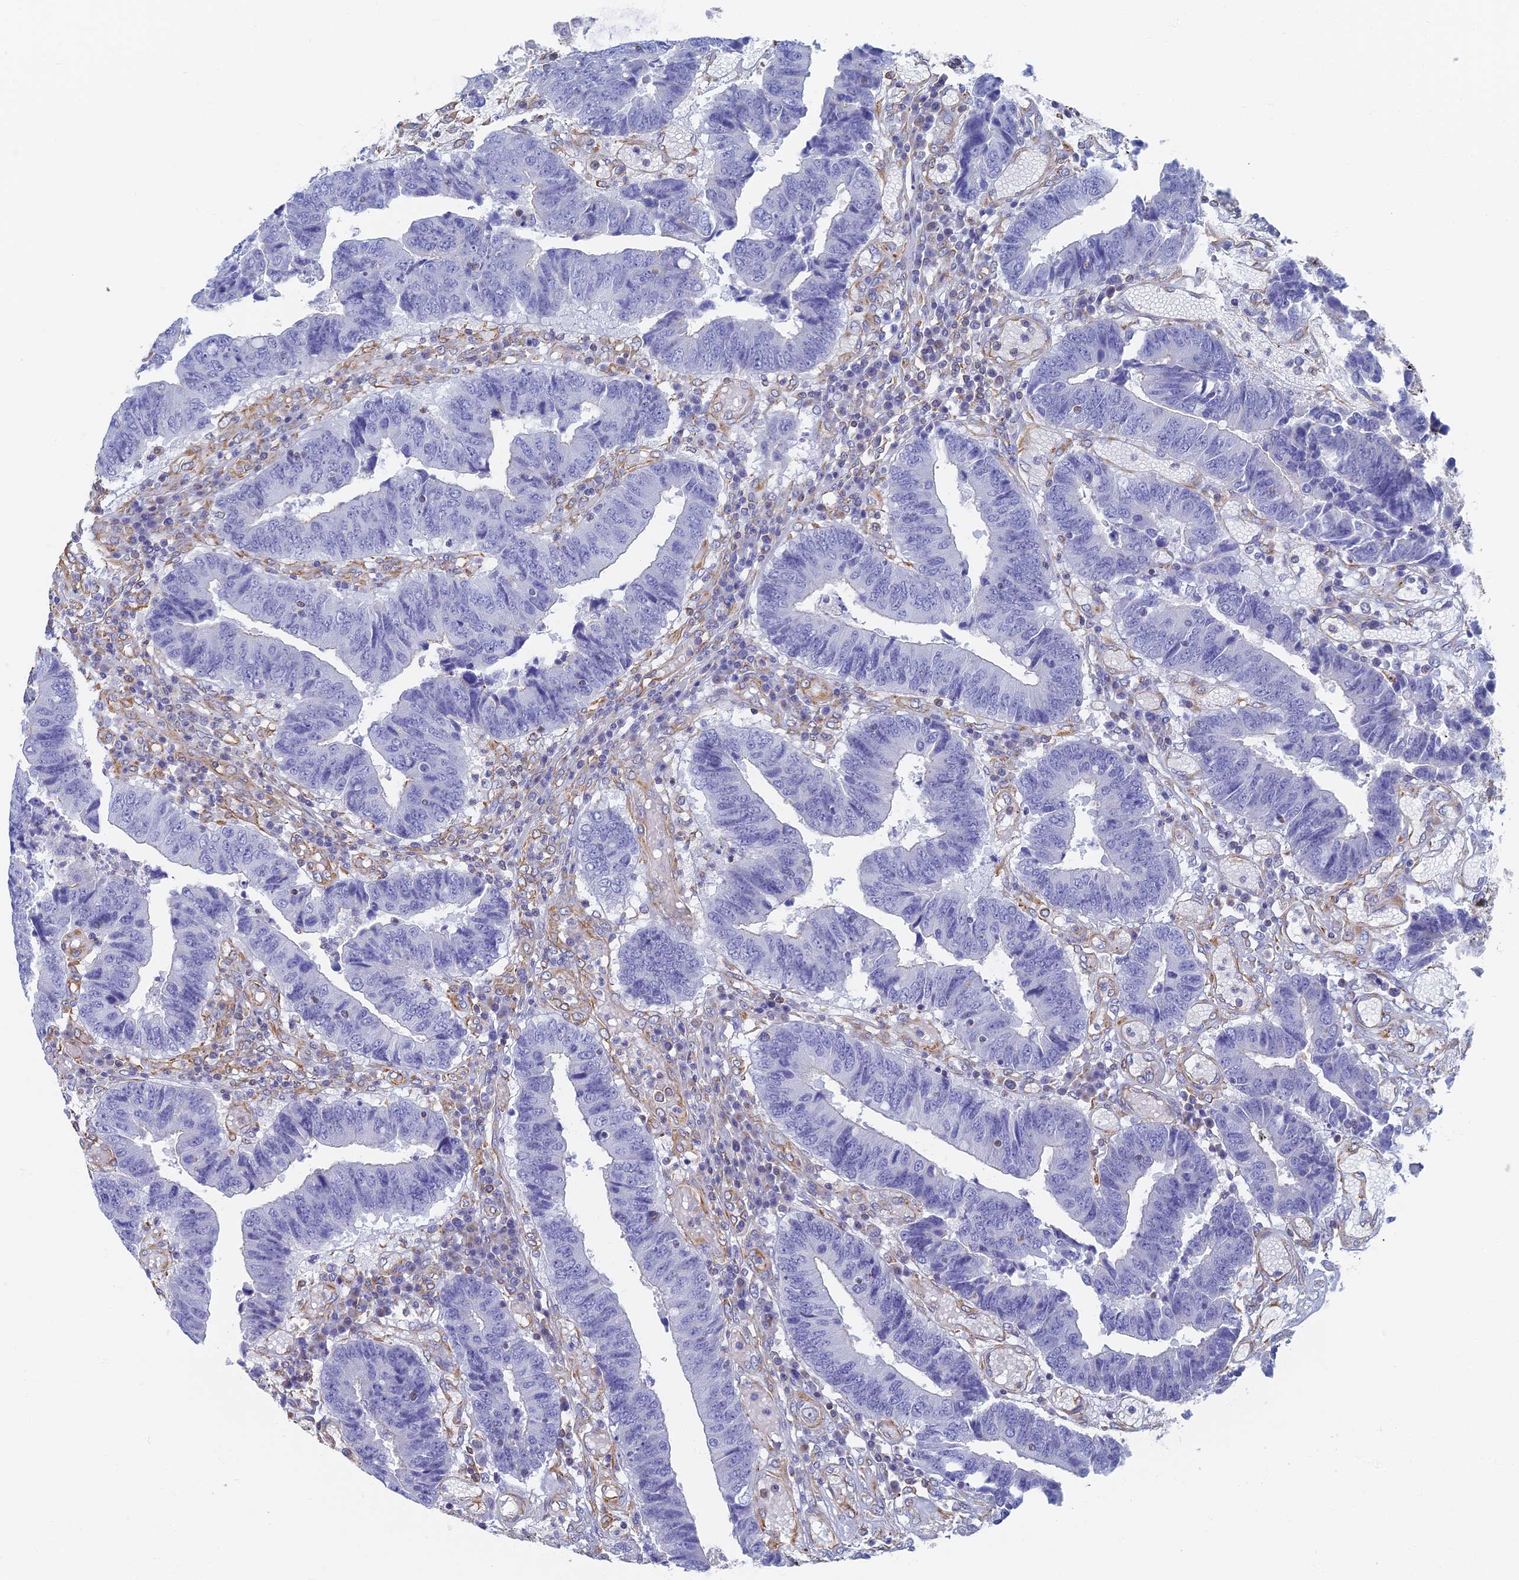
{"staining": {"intensity": "negative", "quantity": "none", "location": "none"}, "tissue": "colorectal cancer", "cell_type": "Tumor cells", "image_type": "cancer", "snomed": [{"axis": "morphology", "description": "Adenocarcinoma, NOS"}, {"axis": "topography", "description": "Rectum"}], "caption": "DAB immunohistochemical staining of colorectal cancer (adenocarcinoma) exhibits no significant positivity in tumor cells. (Brightfield microscopy of DAB (3,3'-diaminobenzidine) immunohistochemistry at high magnification).", "gene": "RMC1", "patient": {"sex": "male", "age": 84}}